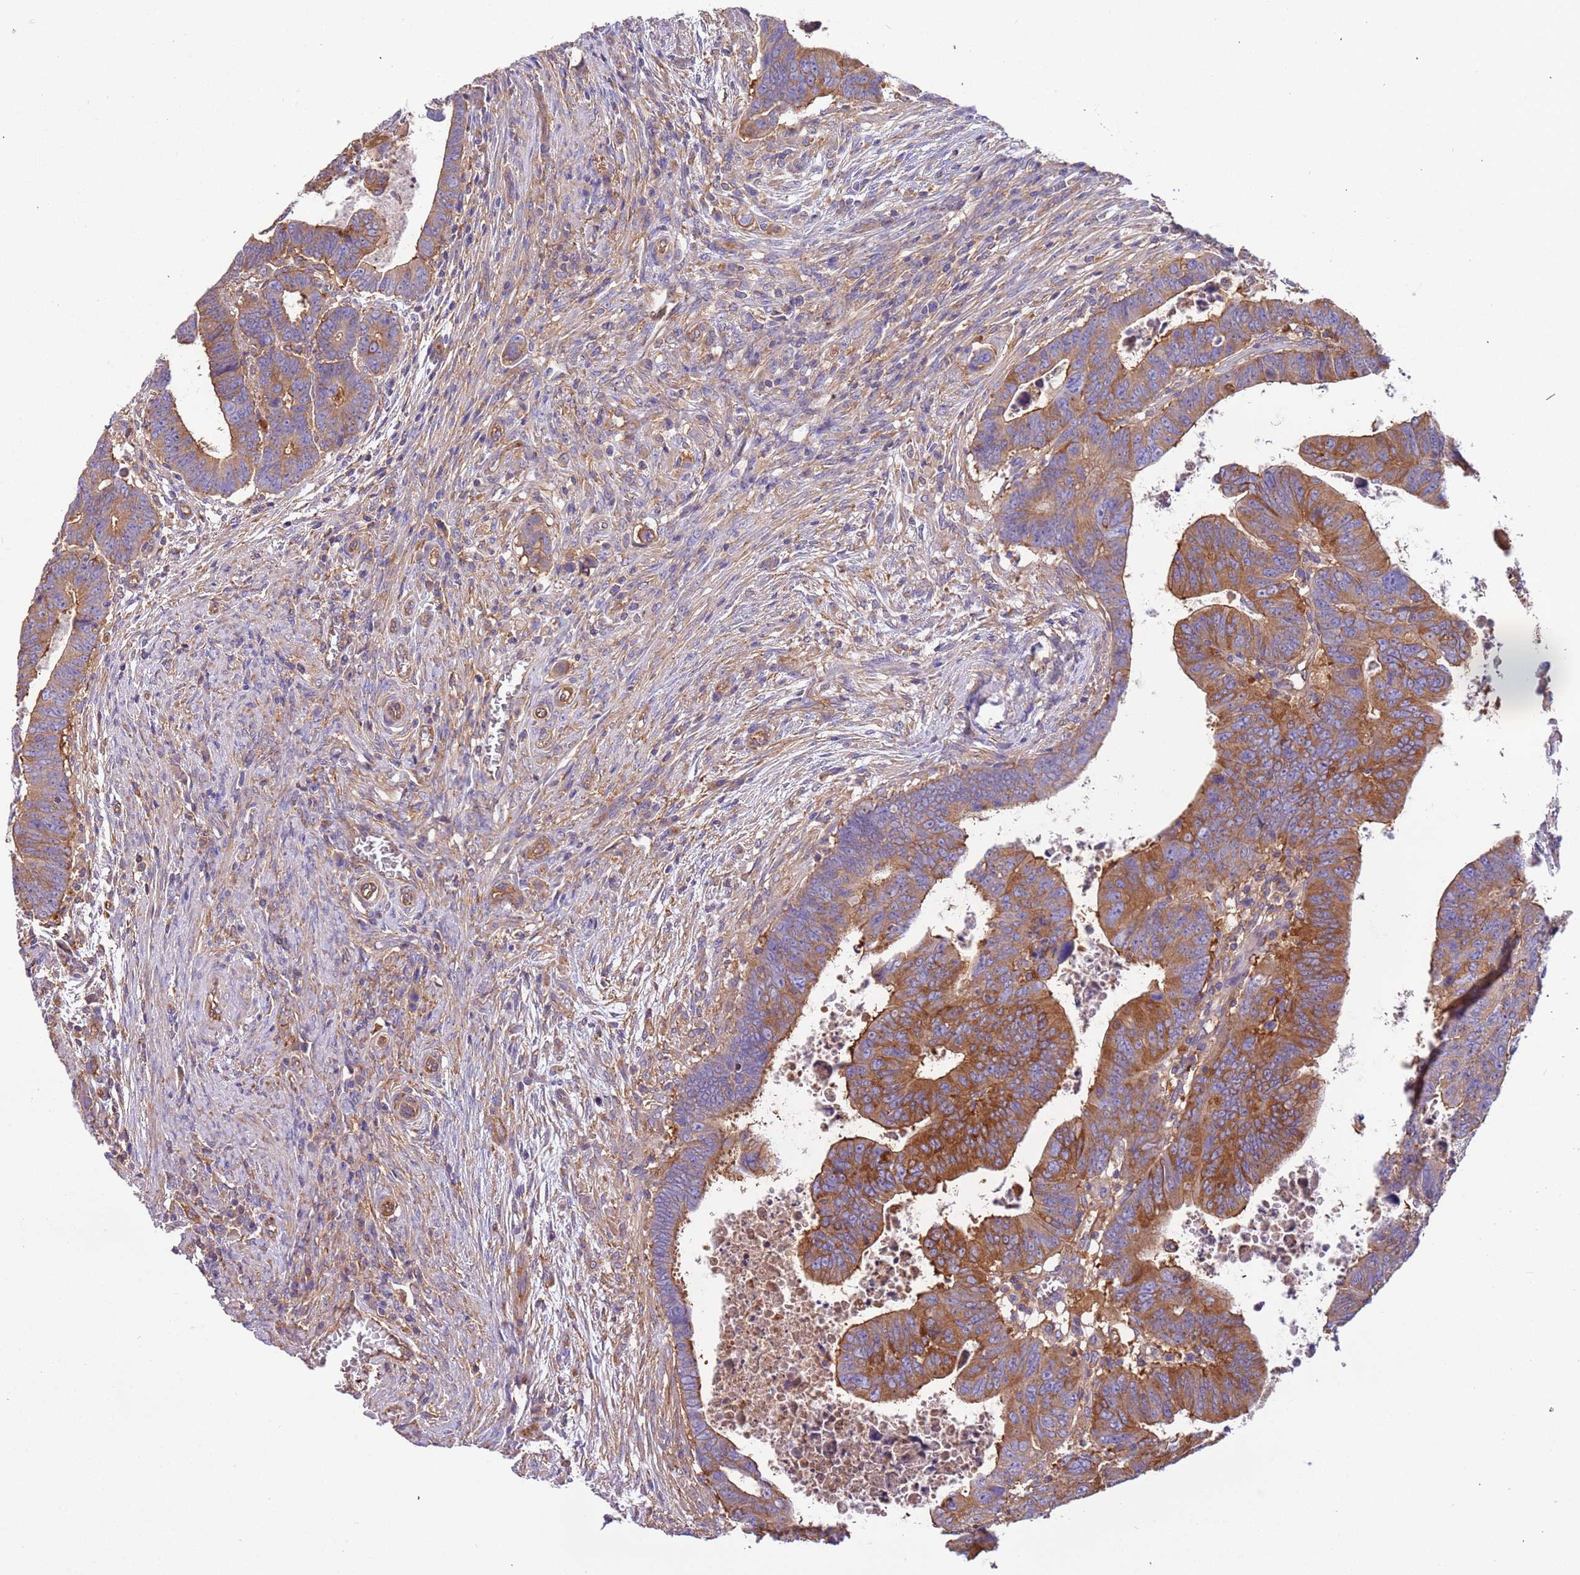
{"staining": {"intensity": "strong", "quantity": ">75%", "location": "cytoplasmic/membranous"}, "tissue": "colorectal cancer", "cell_type": "Tumor cells", "image_type": "cancer", "snomed": [{"axis": "morphology", "description": "Normal tissue, NOS"}, {"axis": "morphology", "description": "Adenocarcinoma, NOS"}, {"axis": "topography", "description": "Rectum"}], "caption": "About >75% of tumor cells in human colorectal adenocarcinoma display strong cytoplasmic/membranous protein expression as visualized by brown immunohistochemical staining.", "gene": "NAALADL1", "patient": {"sex": "female", "age": 65}}